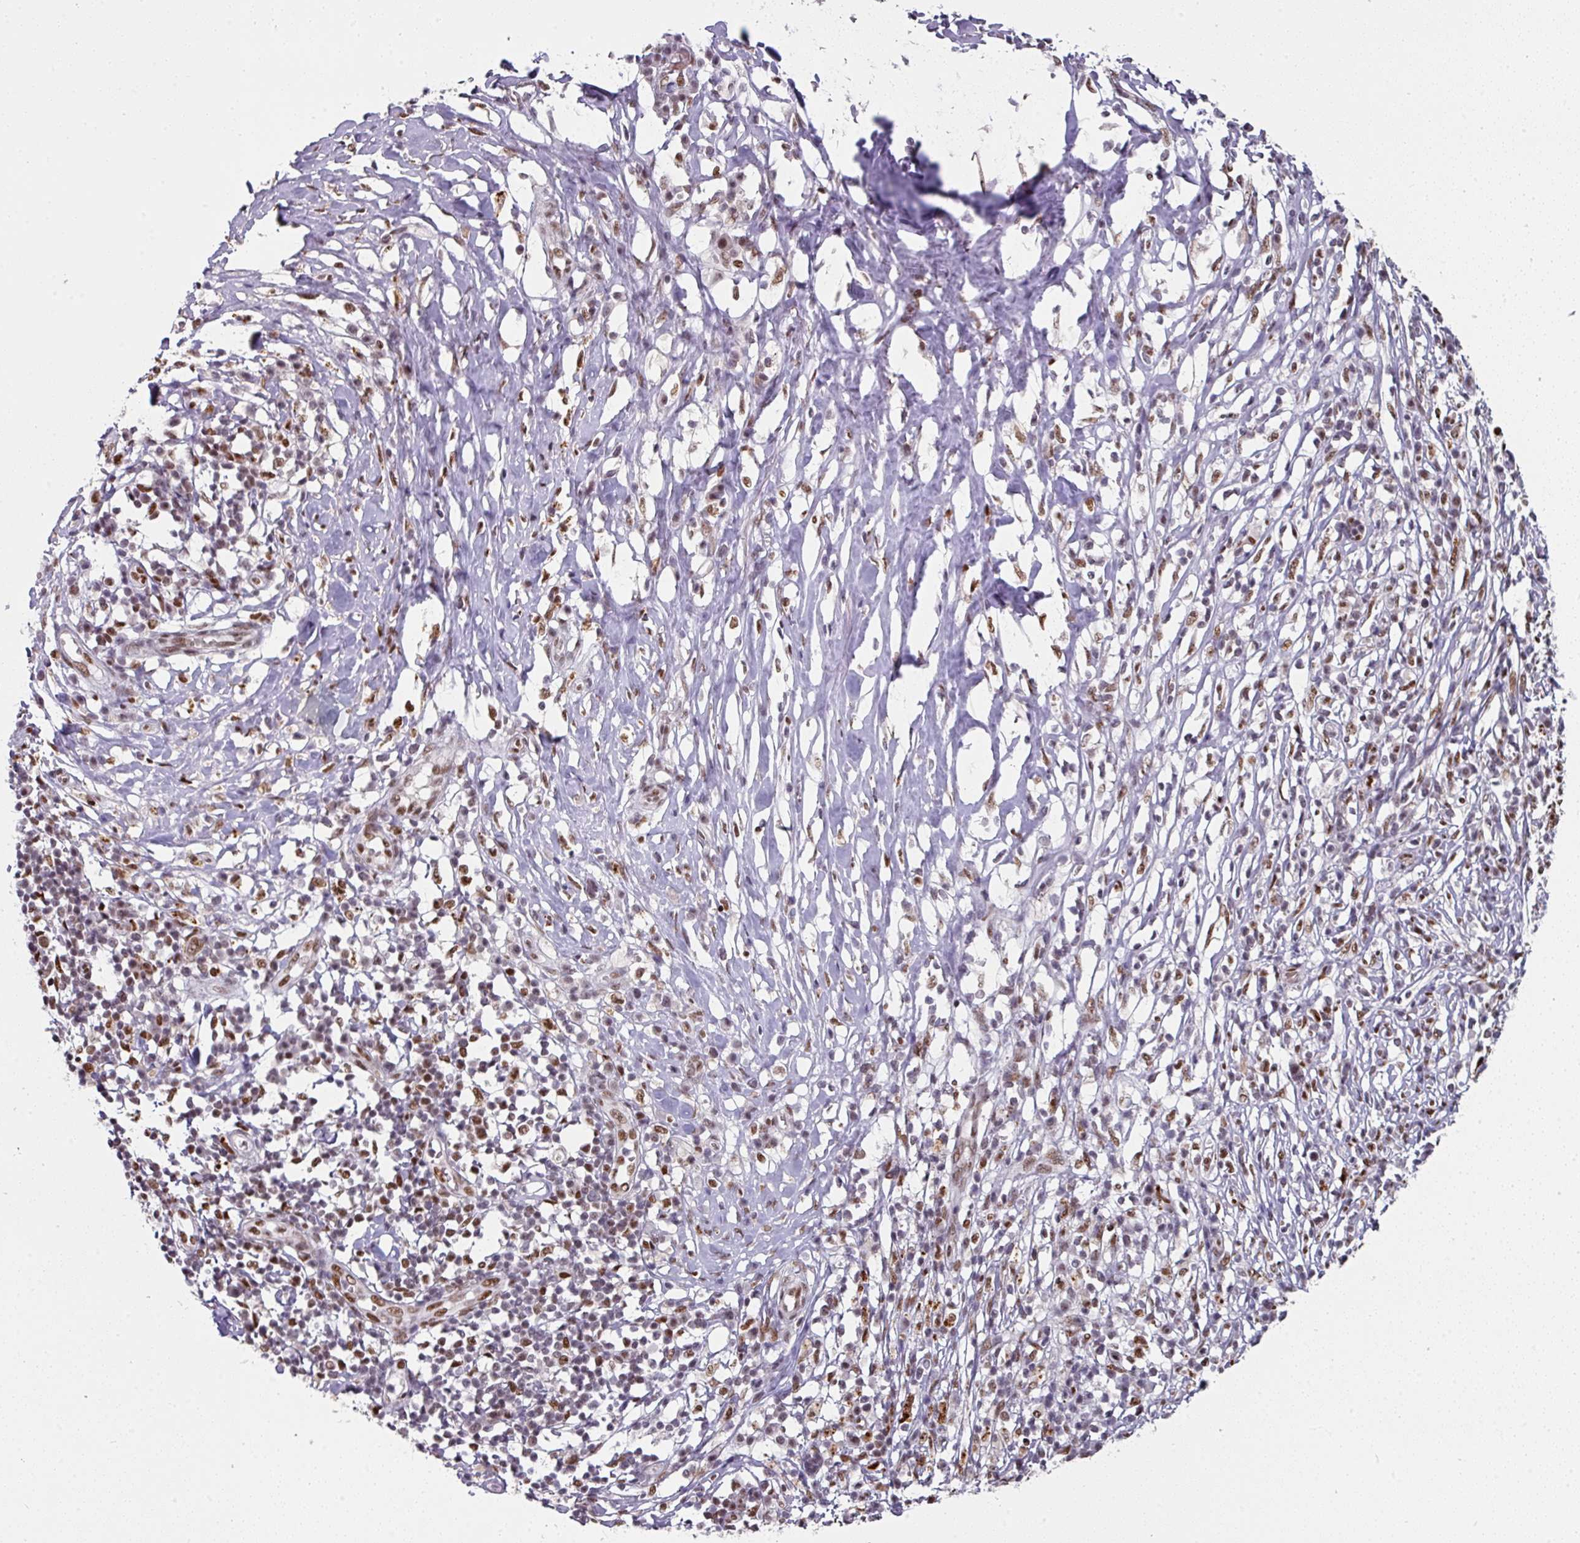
{"staining": {"intensity": "moderate", "quantity": ">75%", "location": "nuclear"}, "tissue": "melanoma", "cell_type": "Tumor cells", "image_type": "cancer", "snomed": [{"axis": "morphology", "description": "Malignant melanoma, NOS"}, {"axis": "topography", "description": "Skin"}], "caption": "Immunohistochemical staining of human malignant melanoma demonstrates medium levels of moderate nuclear protein staining in approximately >75% of tumor cells. Immunohistochemistry stains the protein in brown and the nuclei are stained blue.", "gene": "RAD50", "patient": {"sex": "male", "age": 66}}